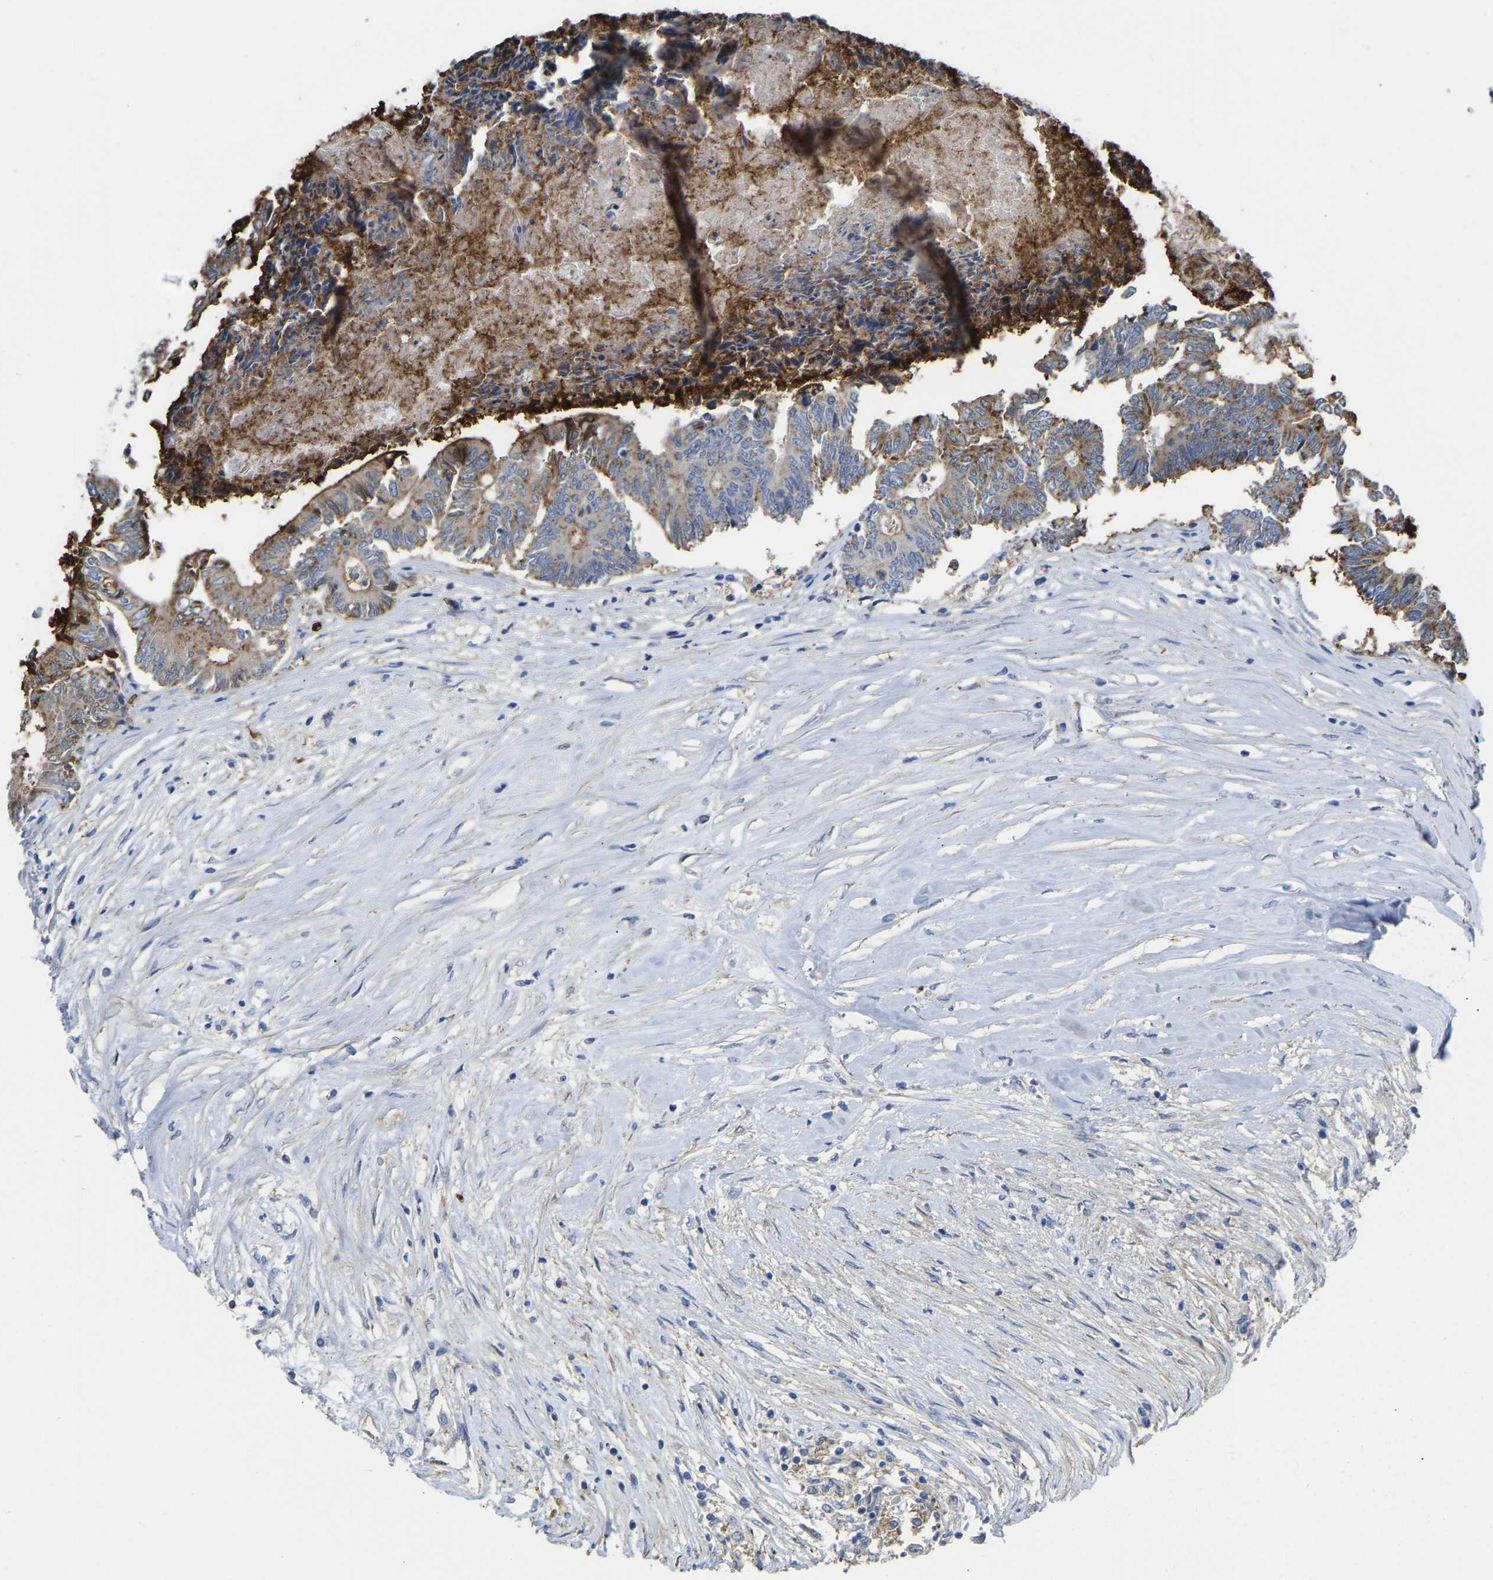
{"staining": {"intensity": "moderate", "quantity": ">75%", "location": "cytoplasmic/membranous"}, "tissue": "colorectal cancer", "cell_type": "Tumor cells", "image_type": "cancer", "snomed": [{"axis": "morphology", "description": "Adenocarcinoma, NOS"}, {"axis": "topography", "description": "Rectum"}], "caption": "There is medium levels of moderate cytoplasmic/membranous expression in tumor cells of colorectal adenocarcinoma, as demonstrated by immunohistochemical staining (brown color).", "gene": "ZNF449", "patient": {"sex": "male", "age": 63}}